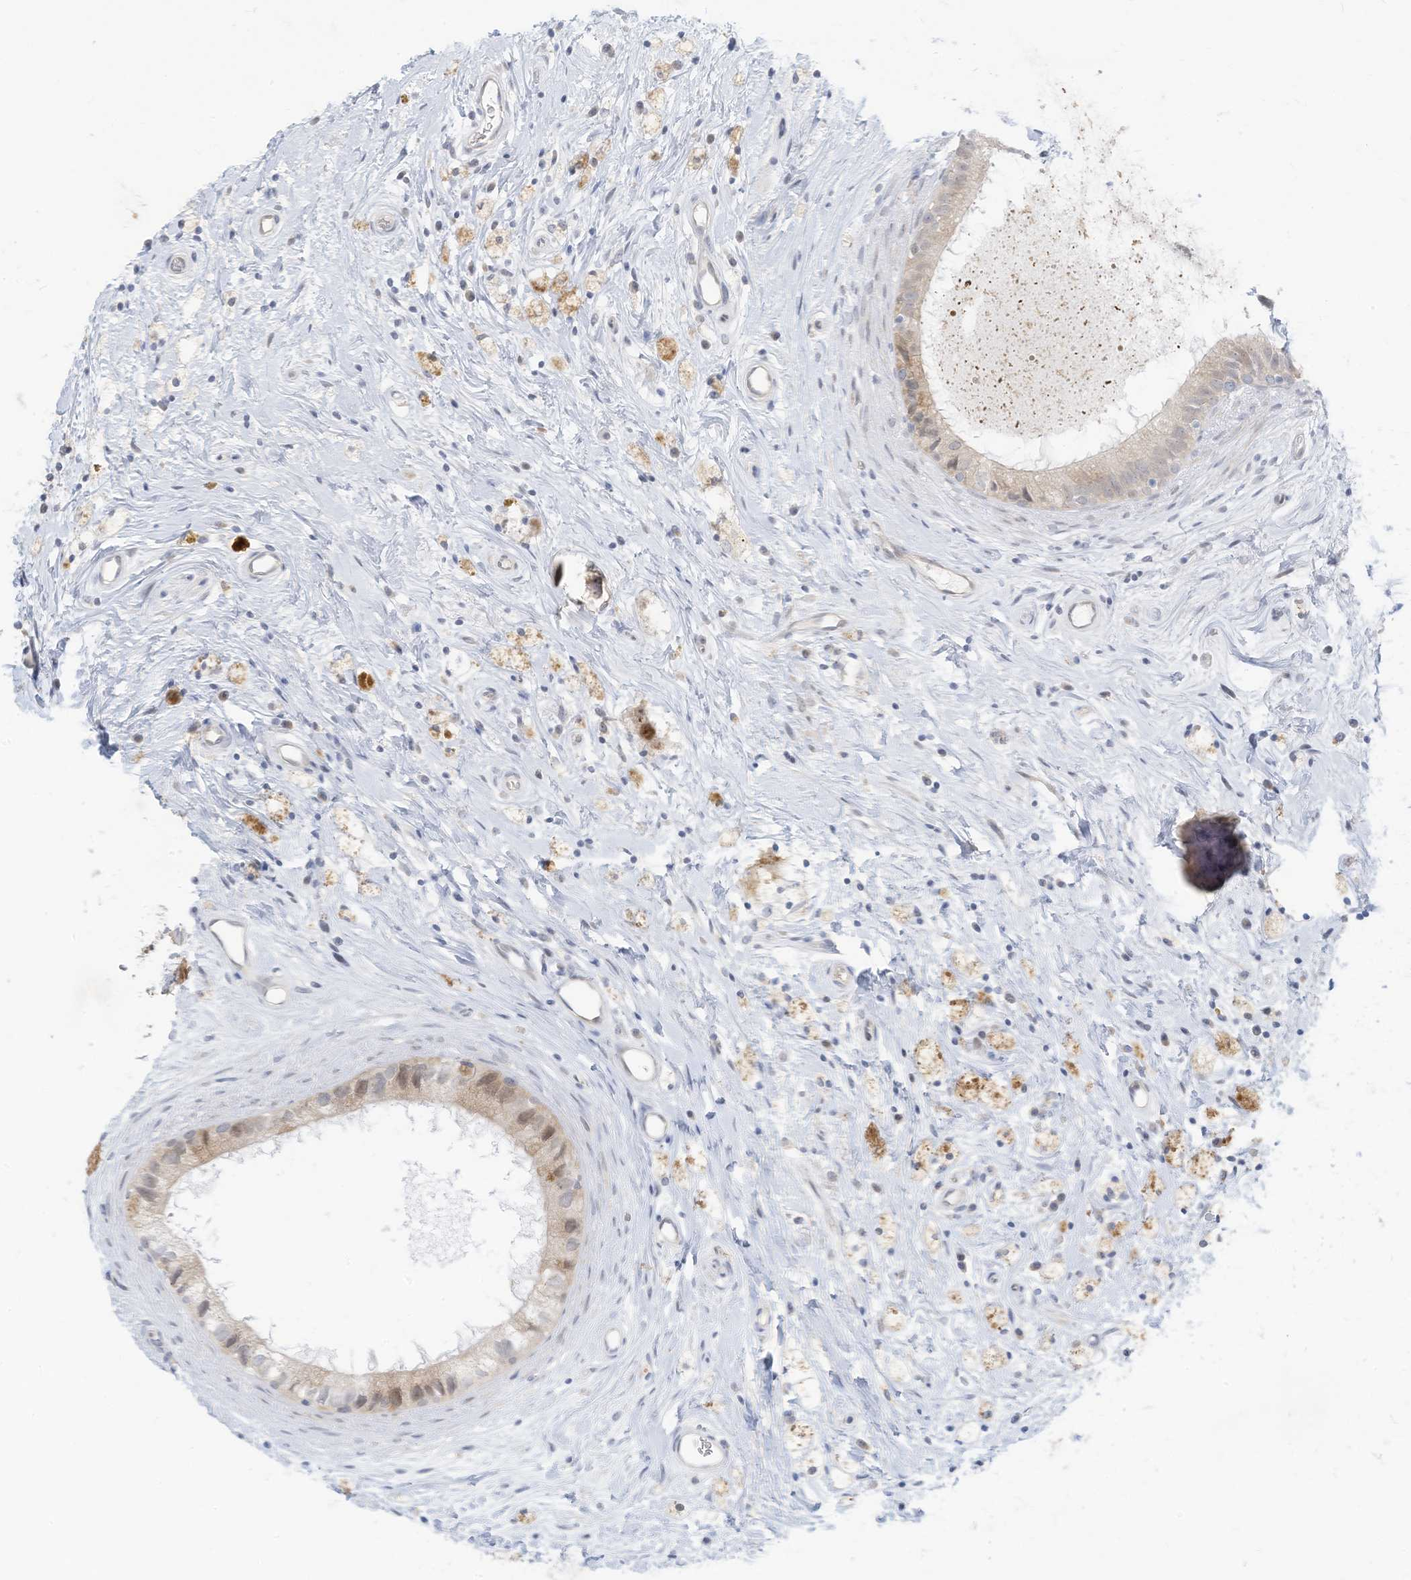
{"staining": {"intensity": "weak", "quantity": "<25%", "location": "cytoplasmic/membranous,nuclear"}, "tissue": "epididymis", "cell_type": "Glandular cells", "image_type": "normal", "snomed": [{"axis": "morphology", "description": "Normal tissue, NOS"}, {"axis": "topography", "description": "Epididymis"}], "caption": "The photomicrograph reveals no significant staining in glandular cells of epididymis. Brightfield microscopy of immunohistochemistry (IHC) stained with DAB (3,3'-diaminobenzidine) (brown) and hematoxylin (blue), captured at high magnification.", "gene": "ASPRV1", "patient": {"sex": "male", "age": 80}}